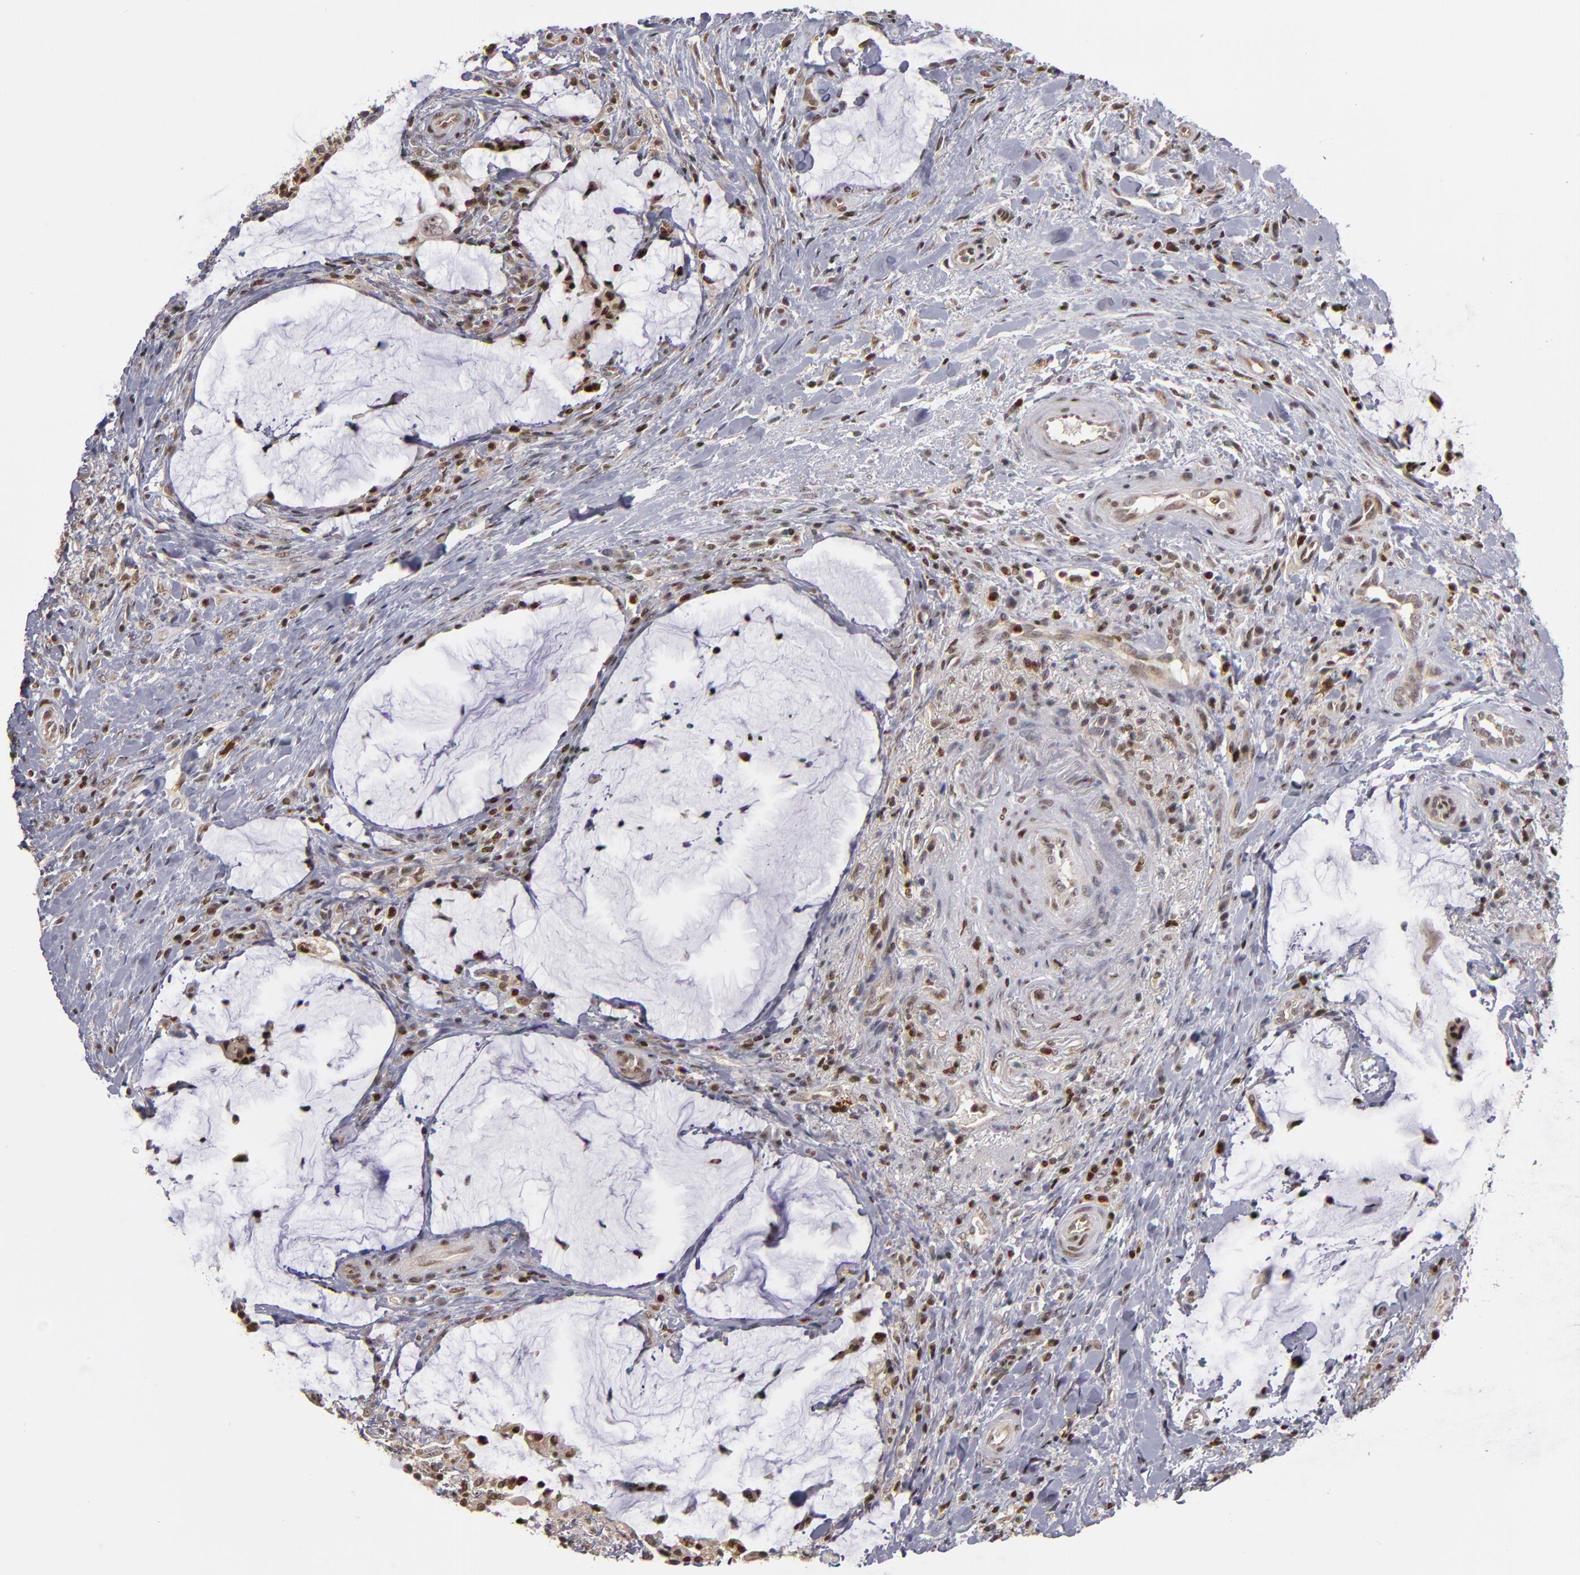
{"staining": {"intensity": "moderate", "quantity": "25%-75%", "location": "nuclear"}, "tissue": "colorectal cancer", "cell_type": "Tumor cells", "image_type": "cancer", "snomed": [{"axis": "morphology", "description": "Adenocarcinoma, NOS"}, {"axis": "topography", "description": "Rectum"}], "caption": "Colorectal cancer tissue displays moderate nuclear staining in about 25%-75% of tumor cells", "gene": "KDM6A", "patient": {"sex": "female", "age": 71}}